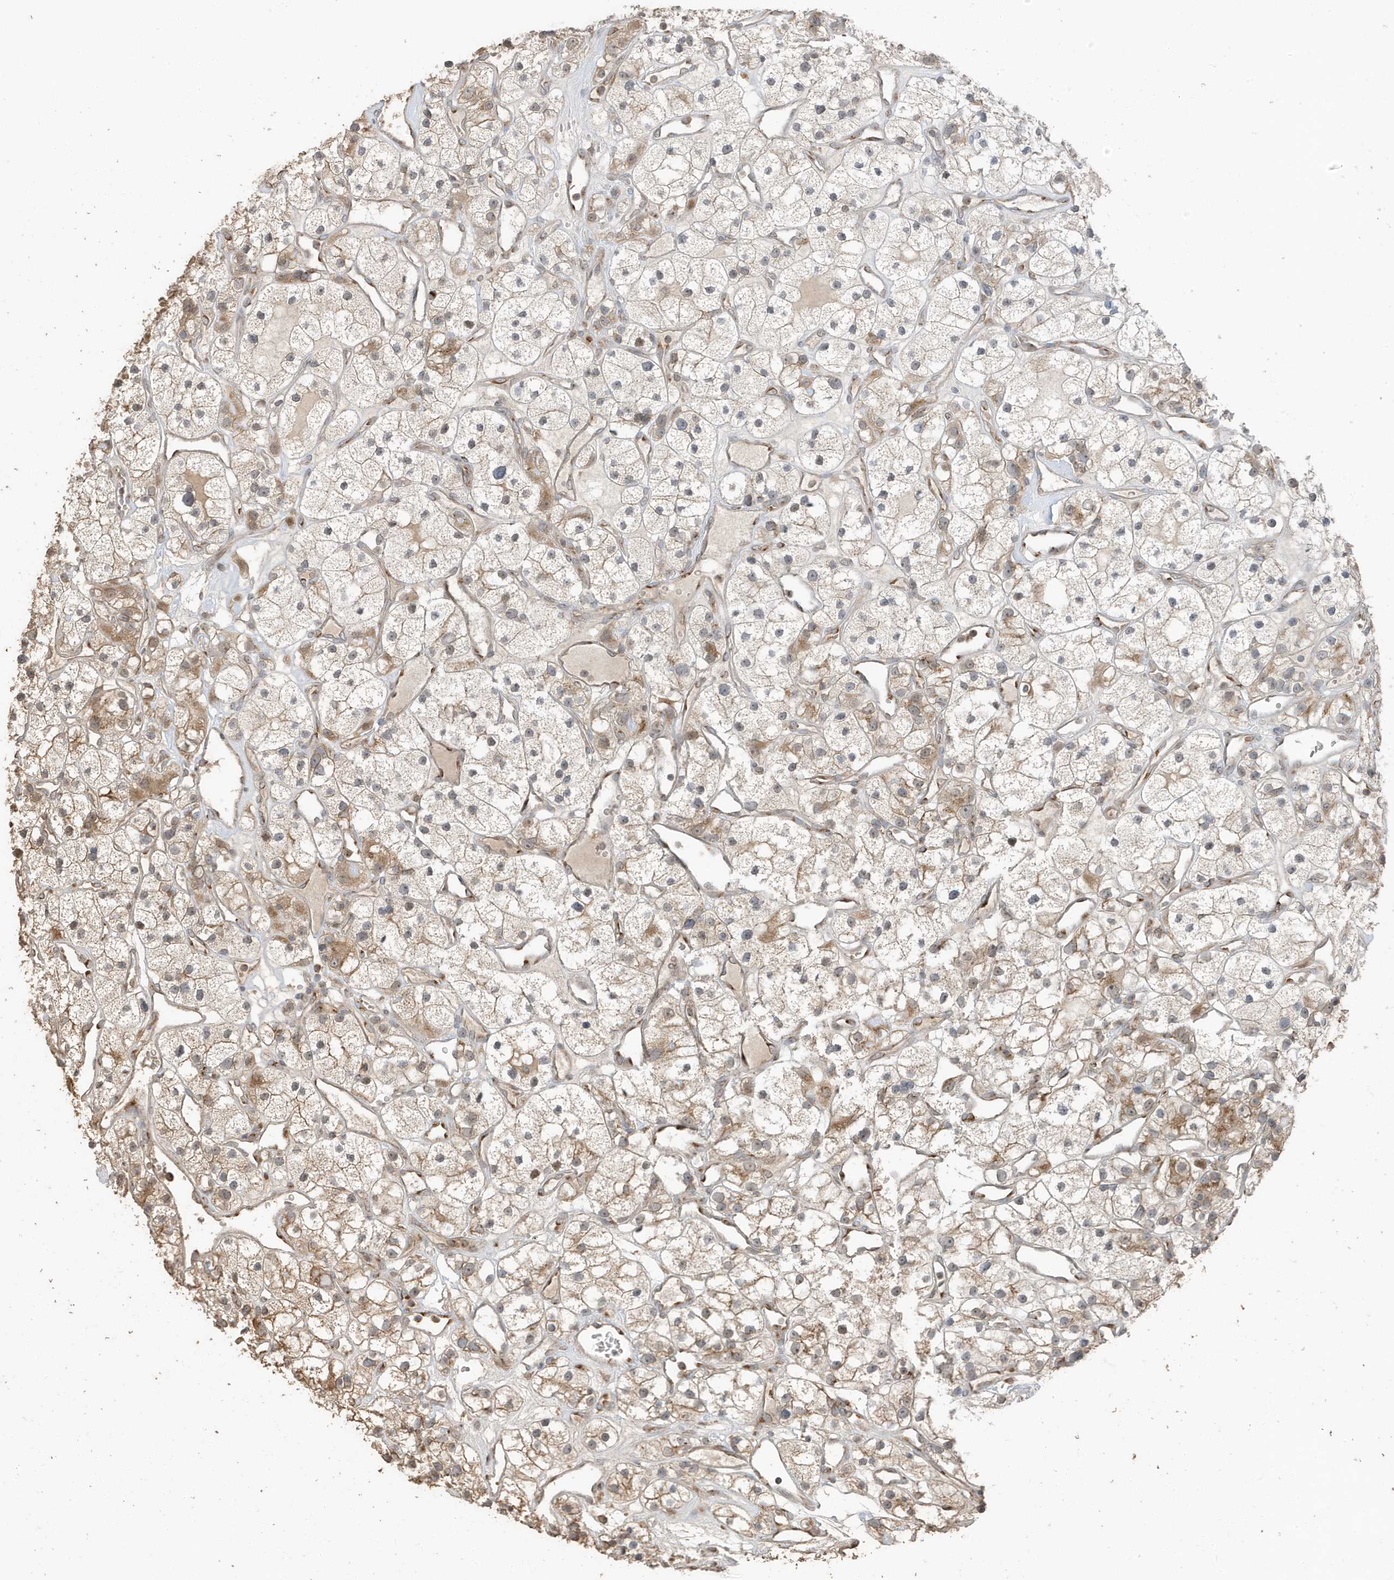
{"staining": {"intensity": "moderate", "quantity": "25%-75%", "location": "cytoplasmic/membranous"}, "tissue": "renal cancer", "cell_type": "Tumor cells", "image_type": "cancer", "snomed": [{"axis": "morphology", "description": "Adenocarcinoma, NOS"}, {"axis": "topography", "description": "Kidney"}], "caption": "Immunohistochemical staining of renal cancer shows moderate cytoplasmic/membranous protein expression in about 25%-75% of tumor cells.", "gene": "RER1", "patient": {"sex": "female", "age": 57}}